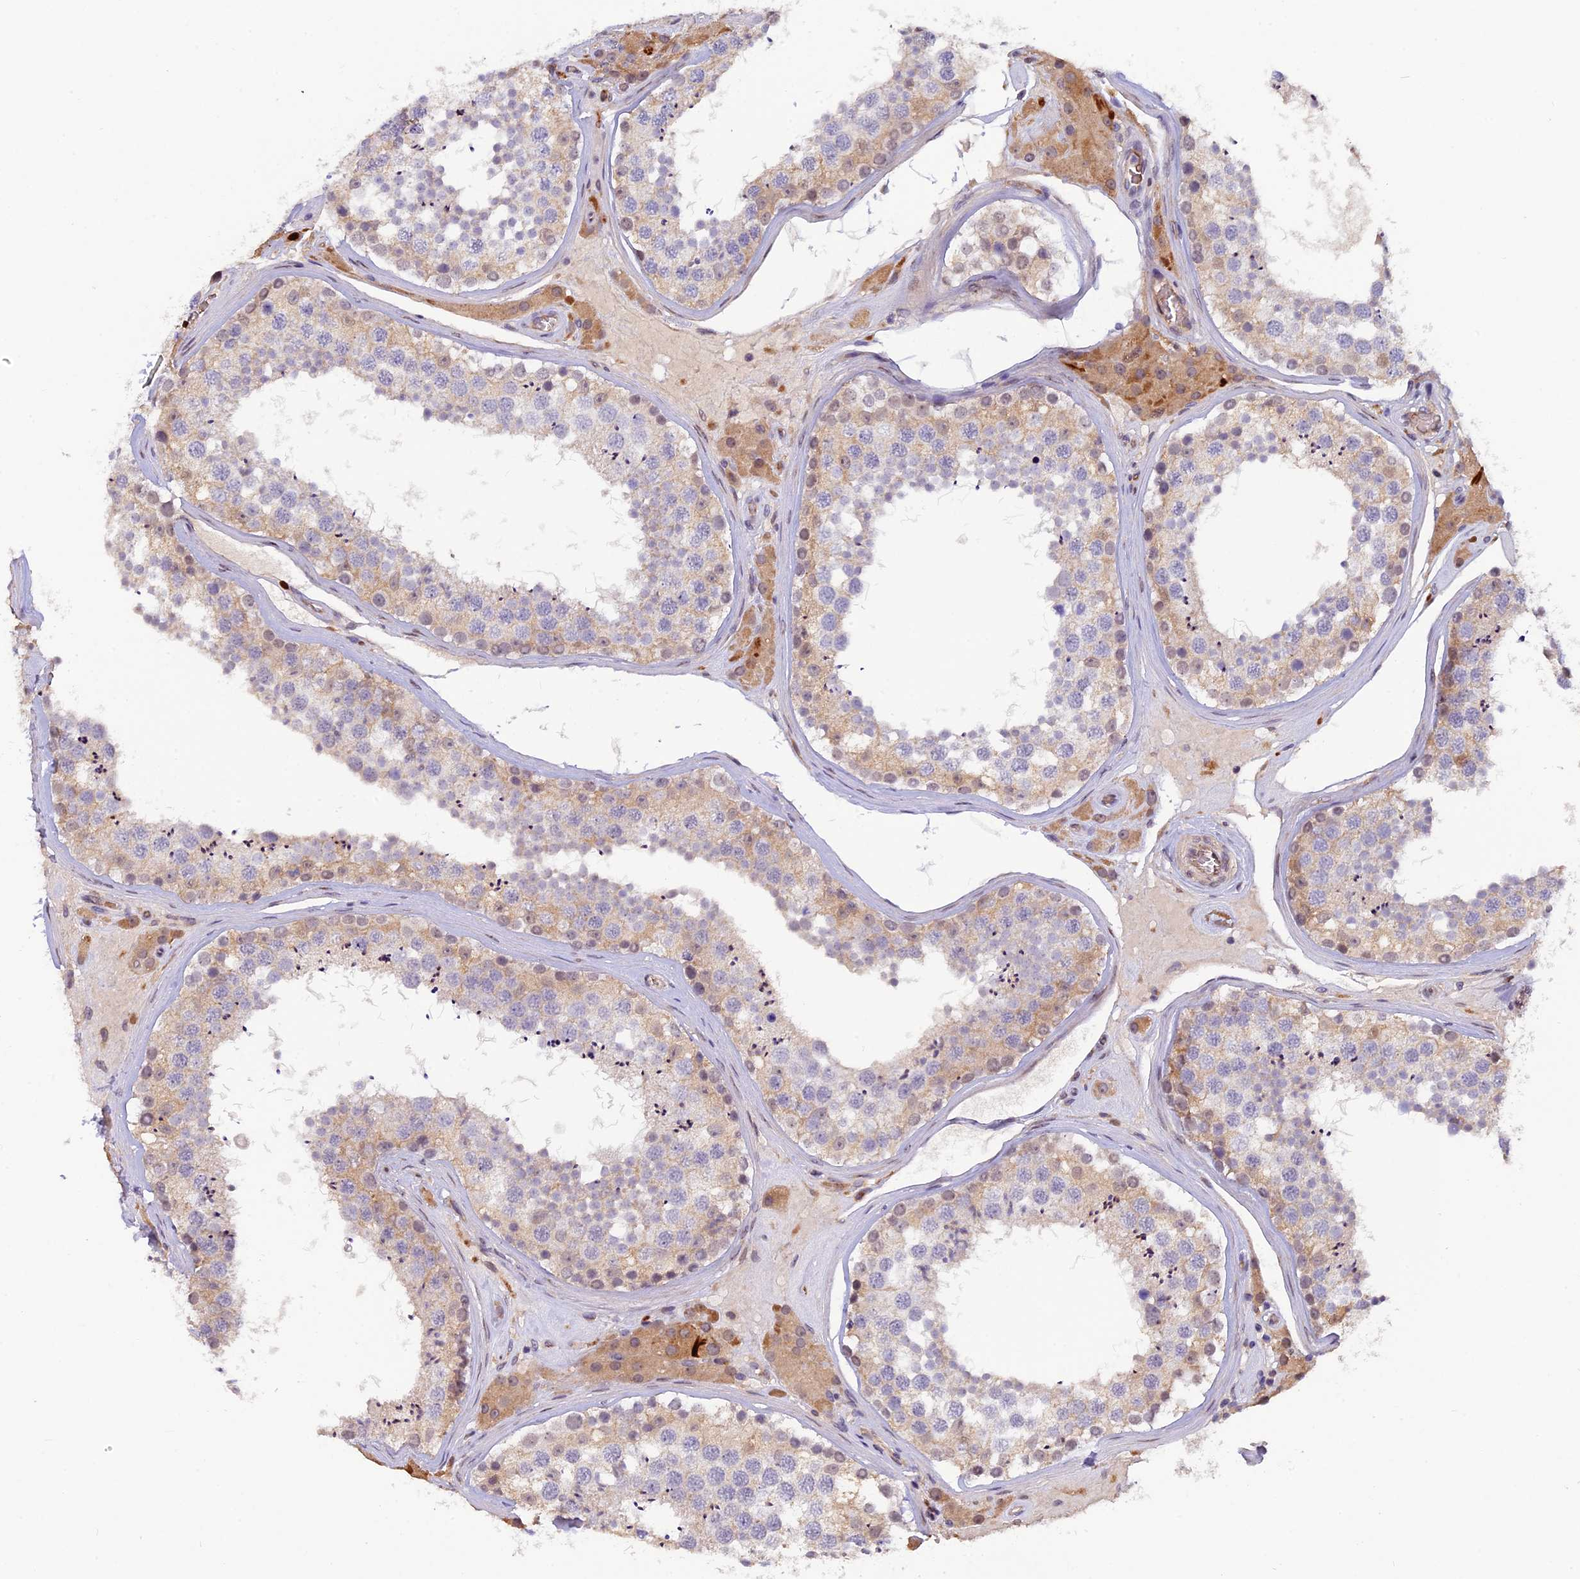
{"staining": {"intensity": "weak", "quantity": "25%-75%", "location": "cytoplasmic/membranous"}, "tissue": "testis", "cell_type": "Cells in seminiferous ducts", "image_type": "normal", "snomed": [{"axis": "morphology", "description": "Normal tissue, NOS"}, {"axis": "topography", "description": "Testis"}], "caption": "The immunohistochemical stain labels weak cytoplasmic/membranous staining in cells in seminiferous ducts of unremarkable testis.", "gene": "CCDC9B", "patient": {"sex": "male", "age": 46}}